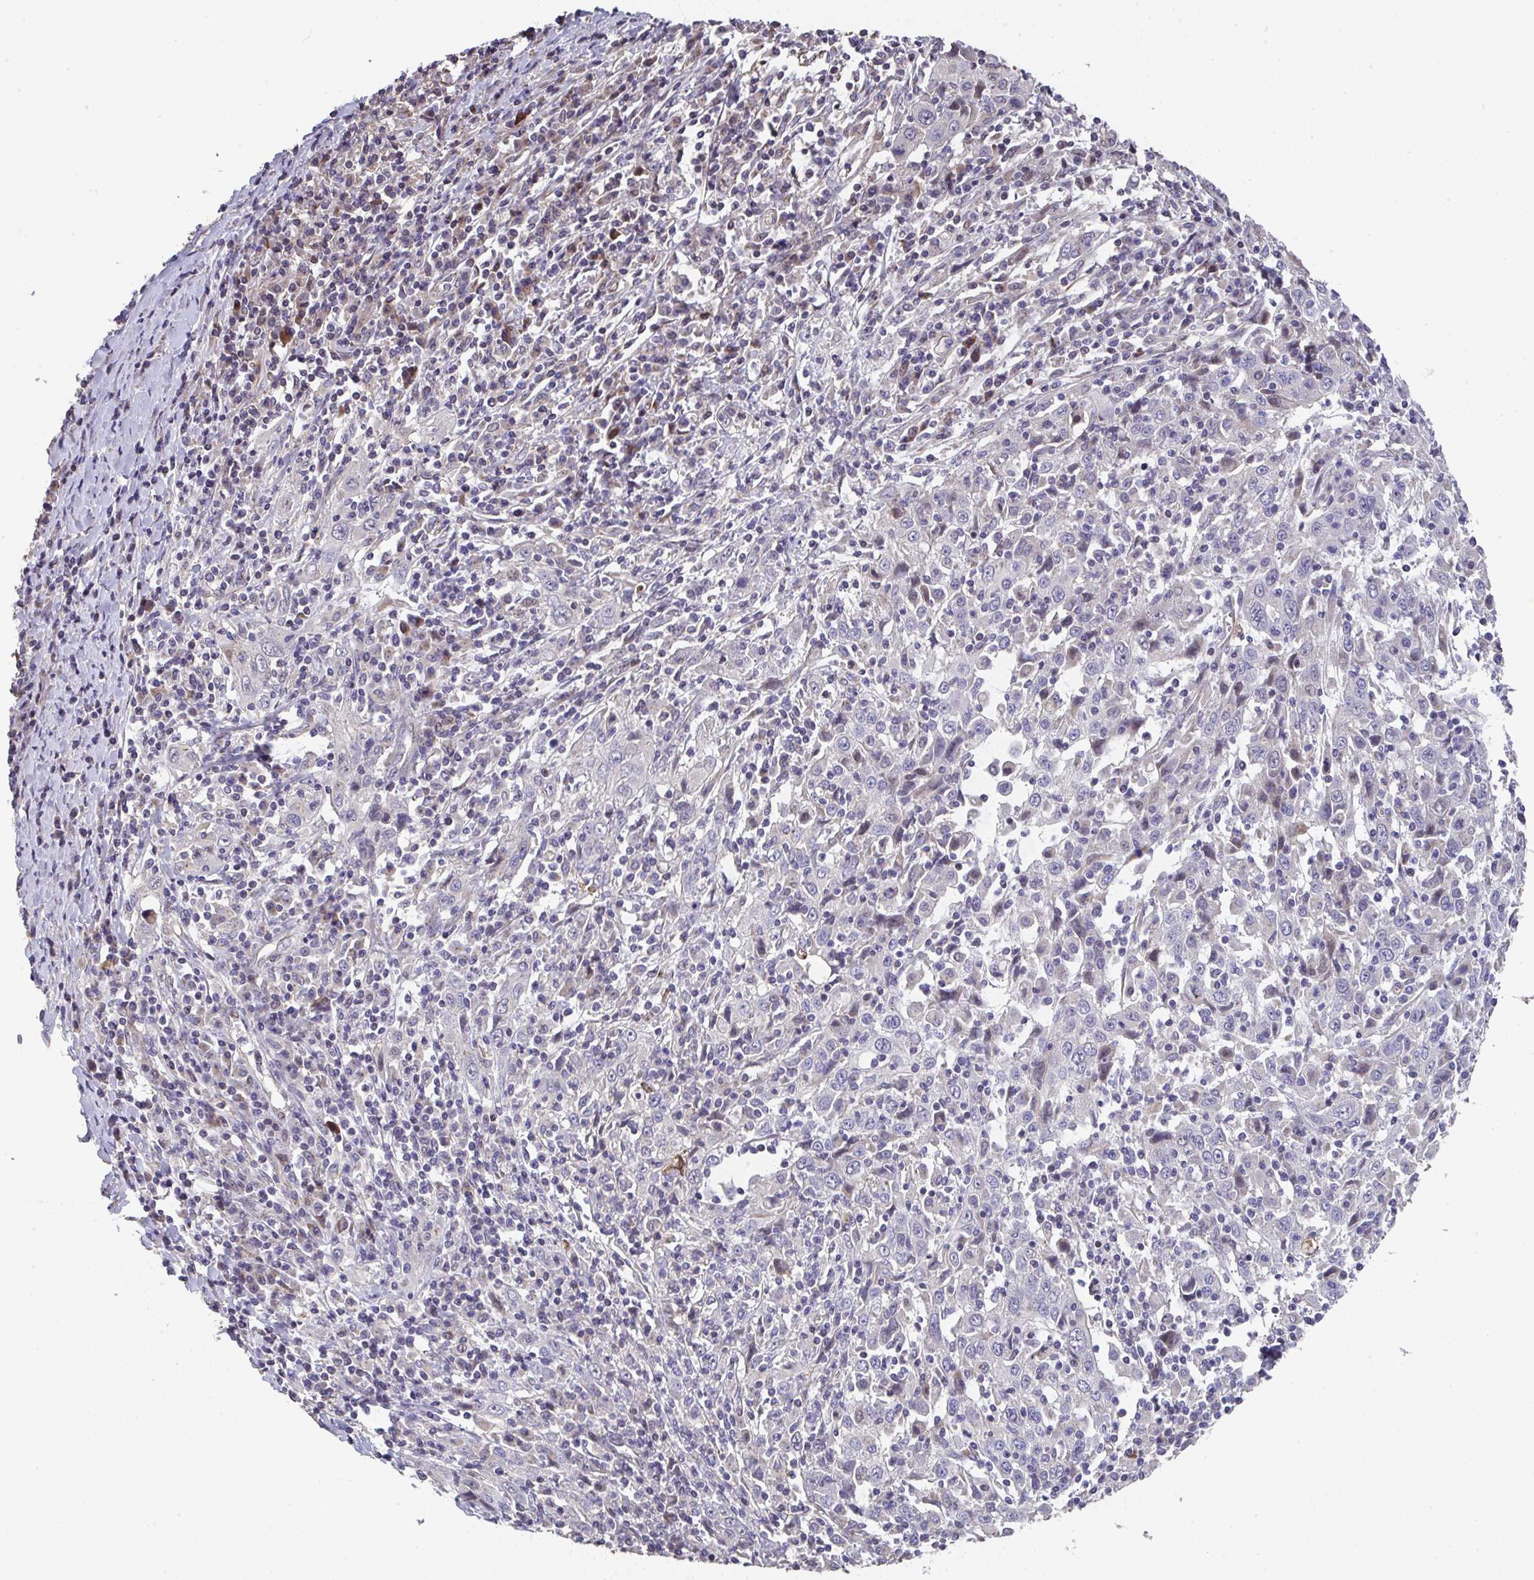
{"staining": {"intensity": "negative", "quantity": "none", "location": "none"}, "tissue": "cervical cancer", "cell_type": "Tumor cells", "image_type": "cancer", "snomed": [{"axis": "morphology", "description": "Squamous cell carcinoma, NOS"}, {"axis": "topography", "description": "Cervix"}], "caption": "Tumor cells show no significant protein positivity in squamous cell carcinoma (cervical).", "gene": "RUNDC3B", "patient": {"sex": "female", "age": 46}}